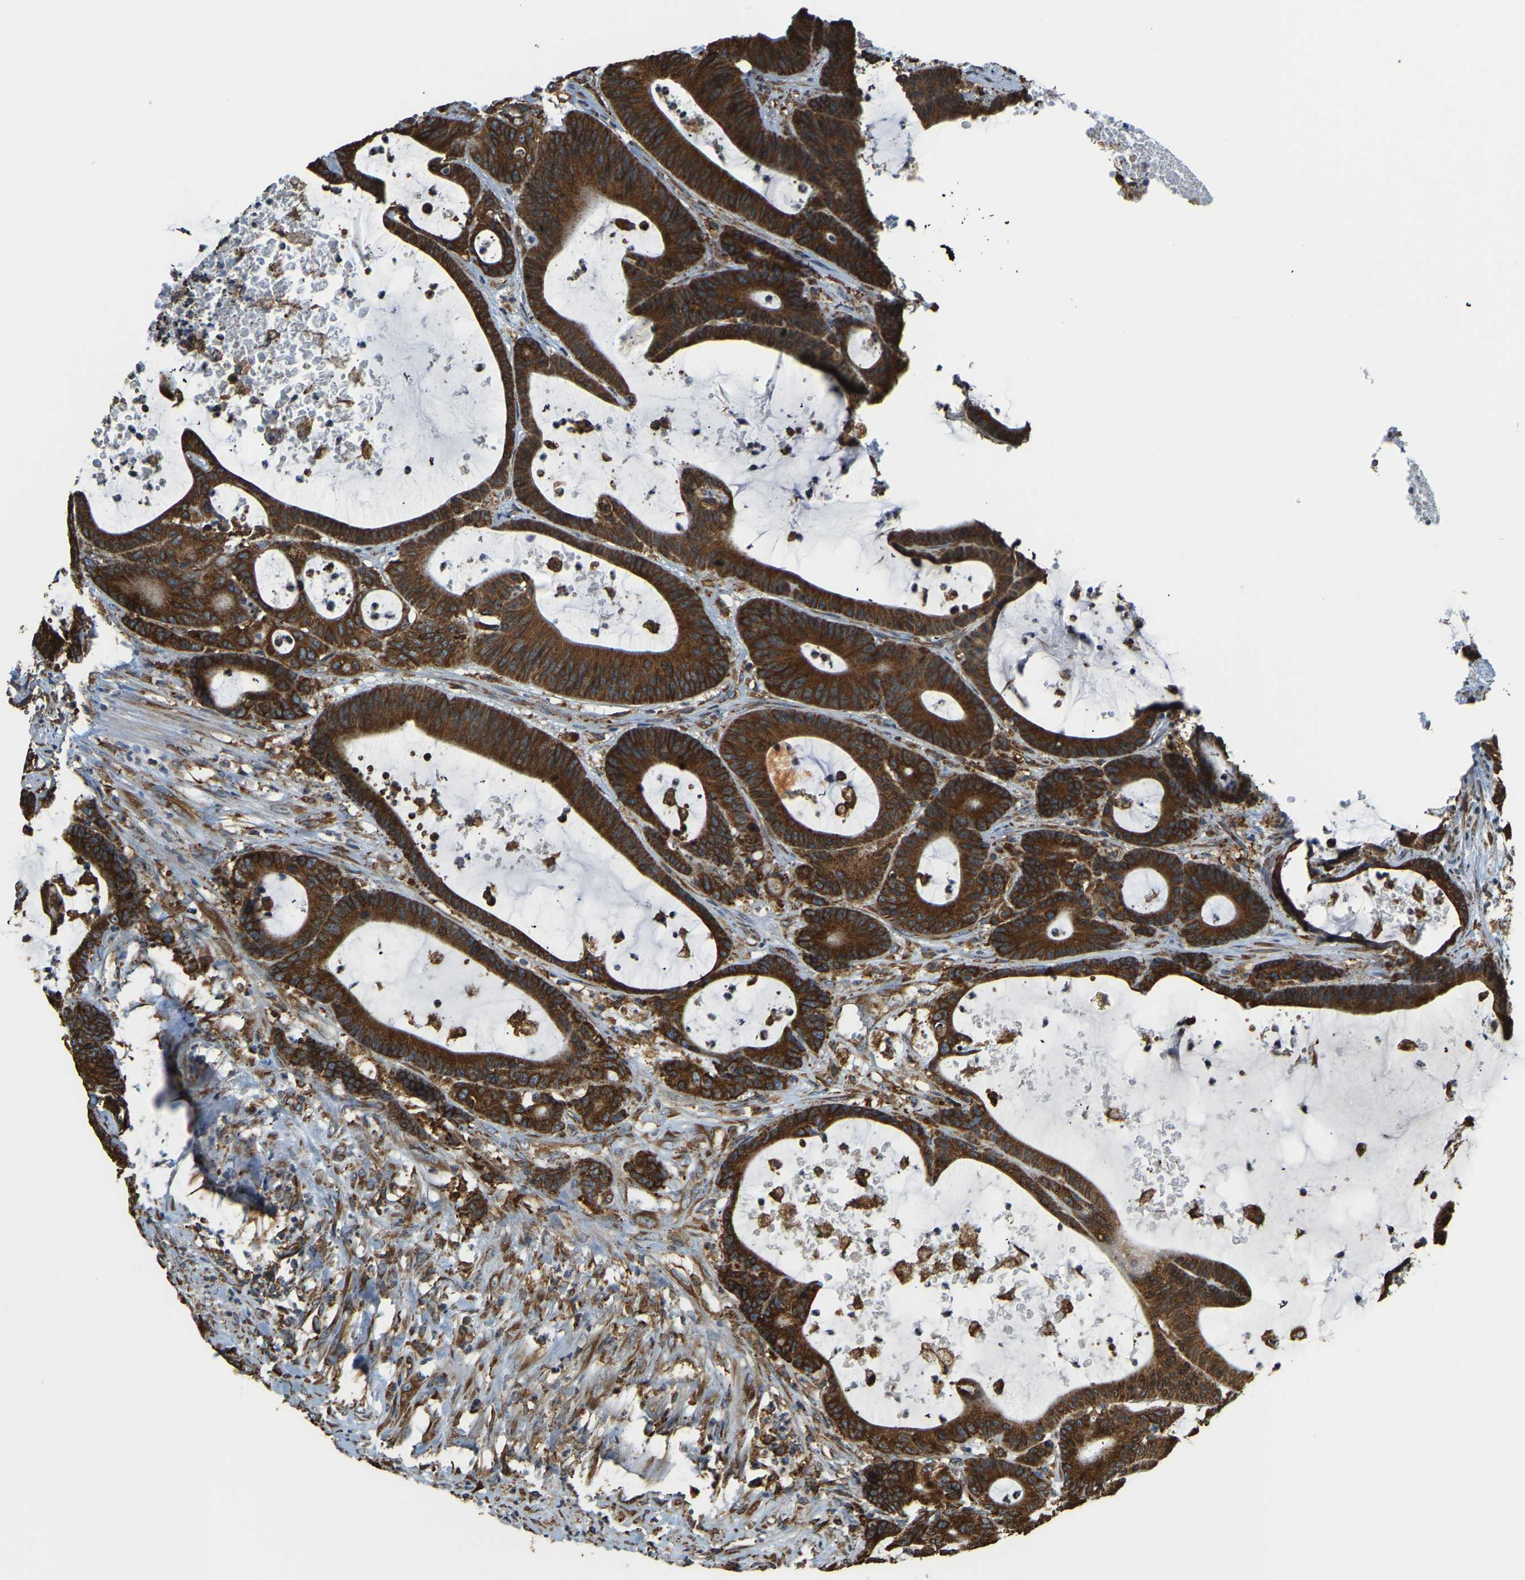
{"staining": {"intensity": "strong", "quantity": ">75%", "location": "cytoplasmic/membranous"}, "tissue": "colorectal cancer", "cell_type": "Tumor cells", "image_type": "cancer", "snomed": [{"axis": "morphology", "description": "Adenocarcinoma, NOS"}, {"axis": "topography", "description": "Colon"}], "caption": "This histopathology image shows IHC staining of colorectal cancer (adenocarcinoma), with high strong cytoplasmic/membranous staining in approximately >75% of tumor cells.", "gene": "RNF115", "patient": {"sex": "female", "age": 84}}